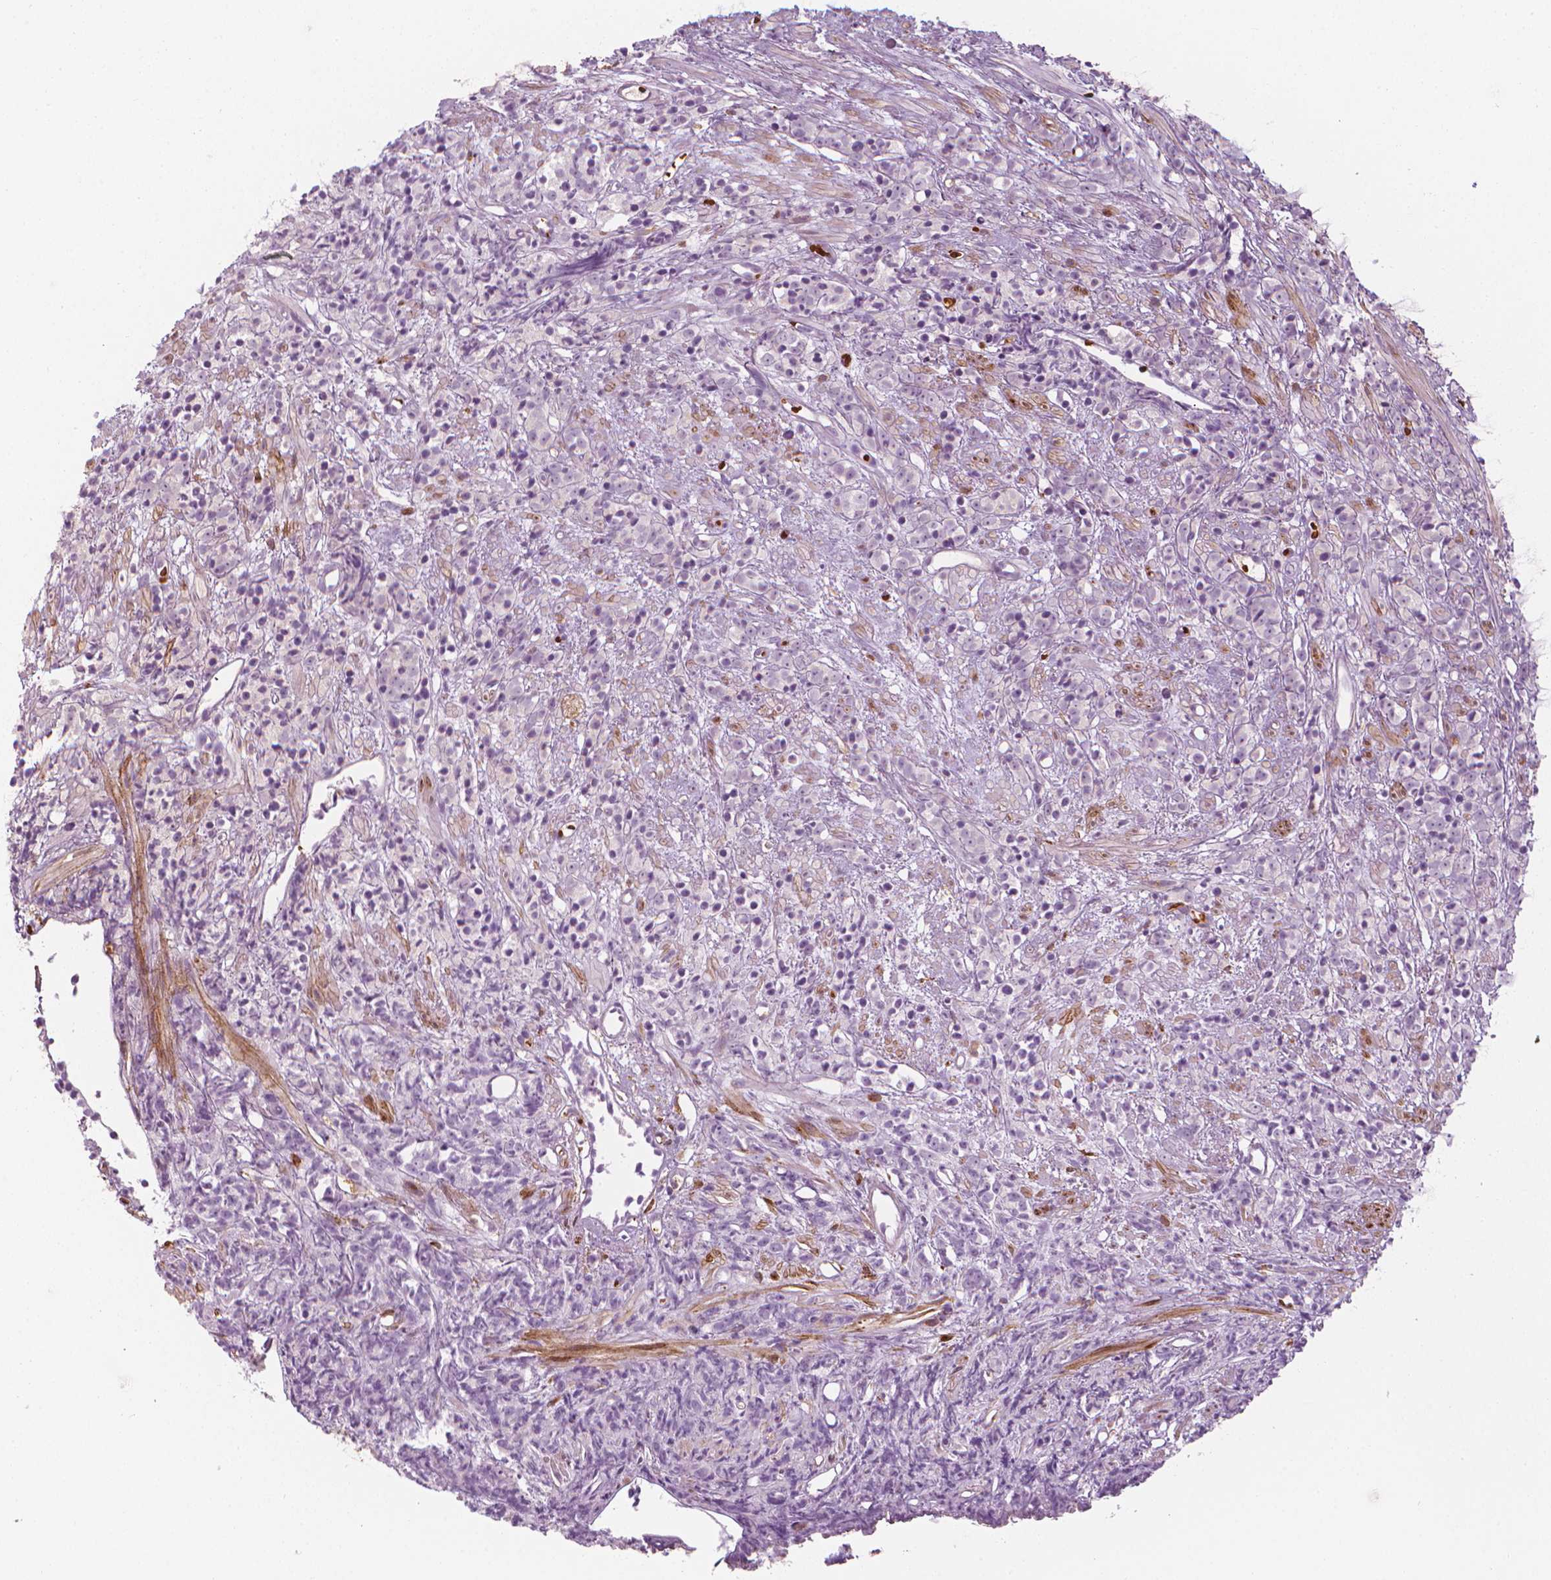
{"staining": {"intensity": "negative", "quantity": "none", "location": "none"}, "tissue": "prostate cancer", "cell_type": "Tumor cells", "image_type": "cancer", "snomed": [{"axis": "morphology", "description": "Adenocarcinoma, High grade"}, {"axis": "topography", "description": "Prostate"}], "caption": "The IHC photomicrograph has no significant expression in tumor cells of adenocarcinoma (high-grade) (prostate) tissue.", "gene": "CES1", "patient": {"sex": "male", "age": 81}}